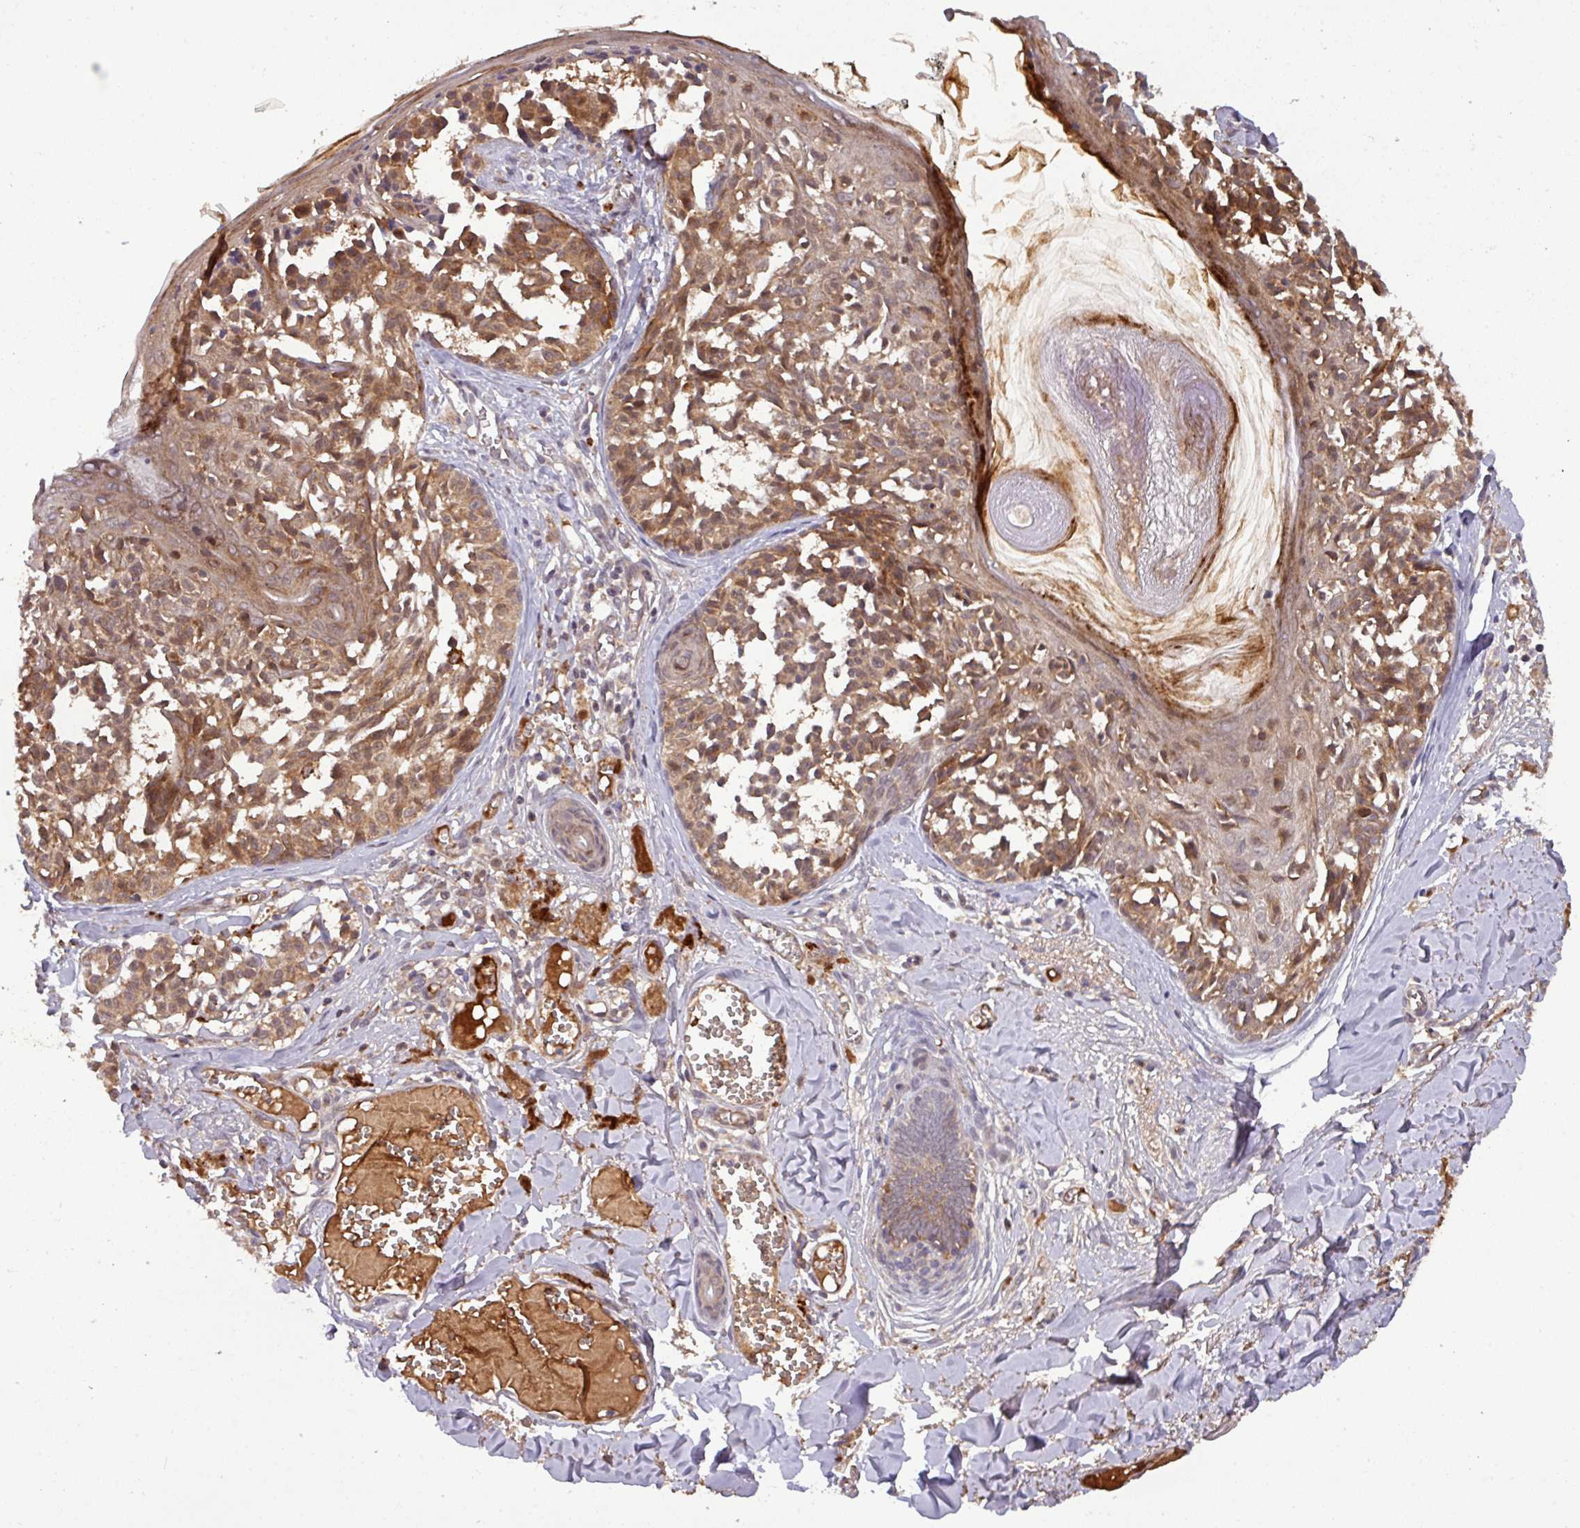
{"staining": {"intensity": "moderate", "quantity": ">75%", "location": "cytoplasmic/membranous,nuclear"}, "tissue": "melanoma", "cell_type": "Tumor cells", "image_type": "cancer", "snomed": [{"axis": "morphology", "description": "Malignant melanoma, NOS"}, {"axis": "topography", "description": "Skin"}], "caption": "Immunohistochemistry of malignant melanoma displays medium levels of moderate cytoplasmic/membranous and nuclear expression in approximately >75% of tumor cells.", "gene": "PUS1", "patient": {"sex": "female", "age": 43}}